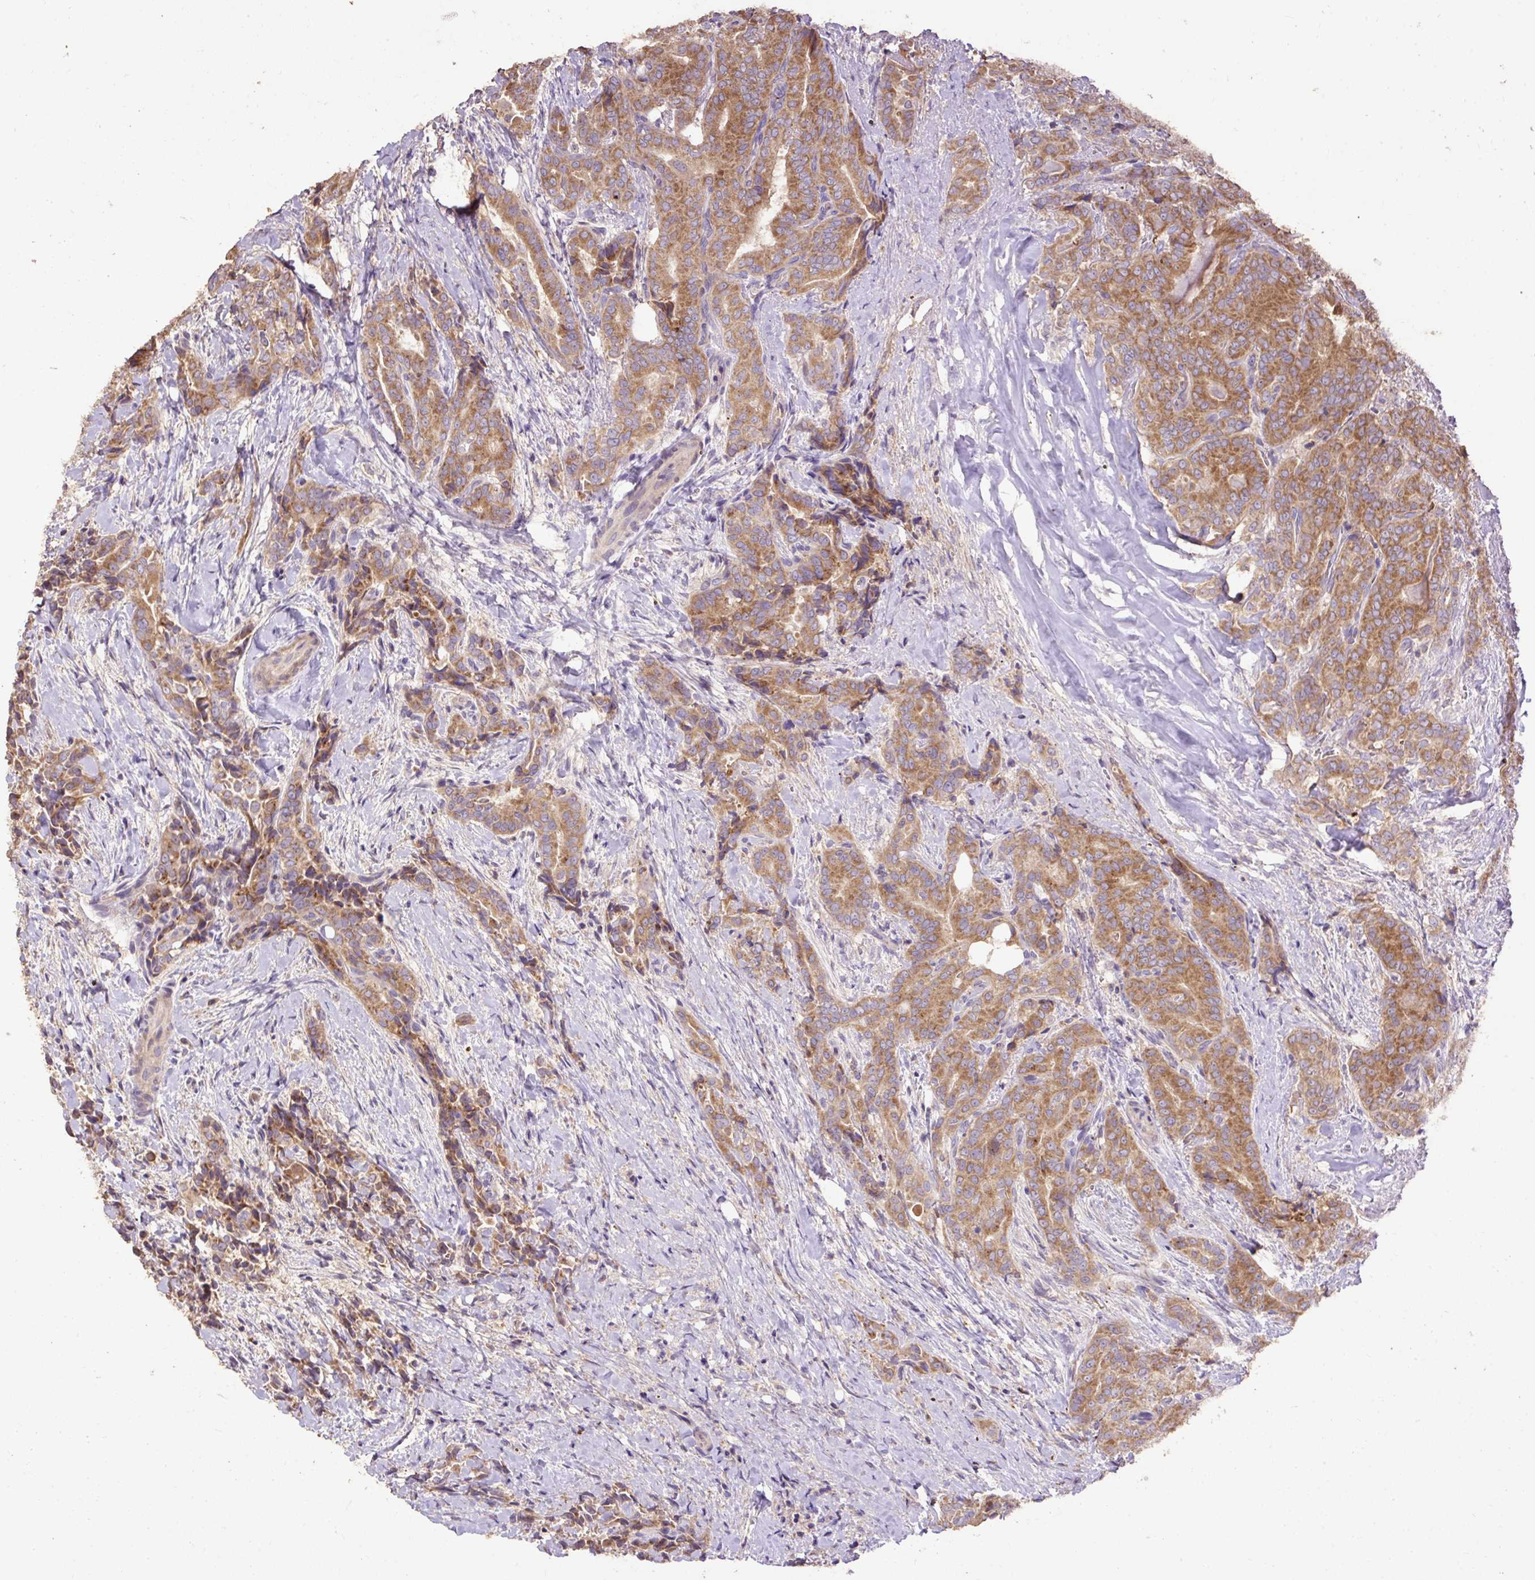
{"staining": {"intensity": "moderate", "quantity": ">75%", "location": "cytoplasmic/membranous"}, "tissue": "thyroid cancer", "cell_type": "Tumor cells", "image_type": "cancer", "snomed": [{"axis": "morphology", "description": "Papillary adenocarcinoma, NOS"}, {"axis": "topography", "description": "Thyroid gland"}], "caption": "This histopathology image exhibits thyroid papillary adenocarcinoma stained with immunohistochemistry (IHC) to label a protein in brown. The cytoplasmic/membranous of tumor cells show moderate positivity for the protein. Nuclei are counter-stained blue.", "gene": "ABR", "patient": {"sex": "male", "age": 61}}